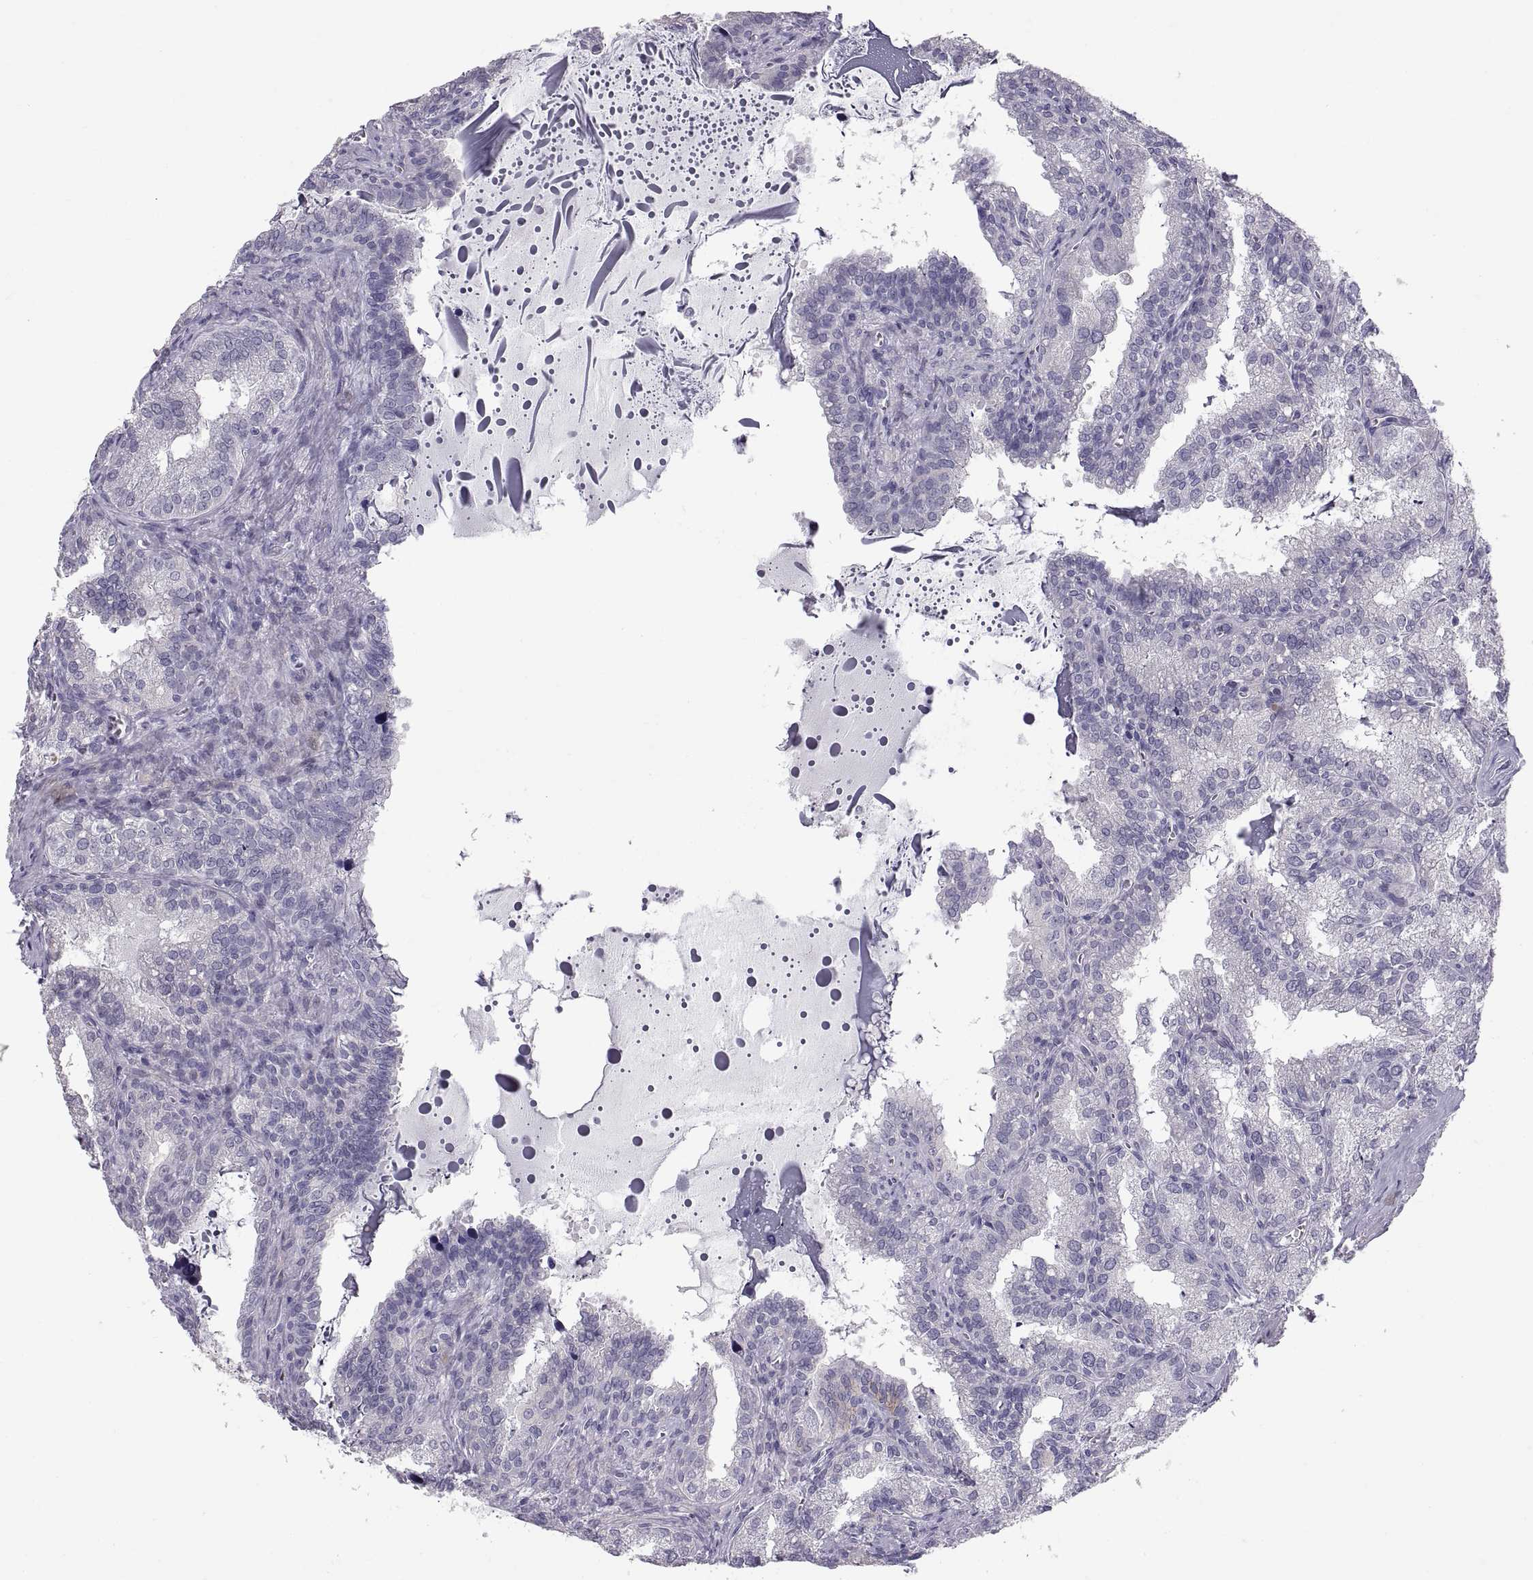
{"staining": {"intensity": "negative", "quantity": "none", "location": "none"}, "tissue": "seminal vesicle", "cell_type": "Glandular cells", "image_type": "normal", "snomed": [{"axis": "morphology", "description": "Normal tissue, NOS"}, {"axis": "topography", "description": "Seminal veicle"}], "caption": "High power microscopy micrograph of an immunohistochemistry (IHC) micrograph of normal seminal vesicle, revealing no significant expression in glandular cells.", "gene": "PTN", "patient": {"sex": "male", "age": 57}}